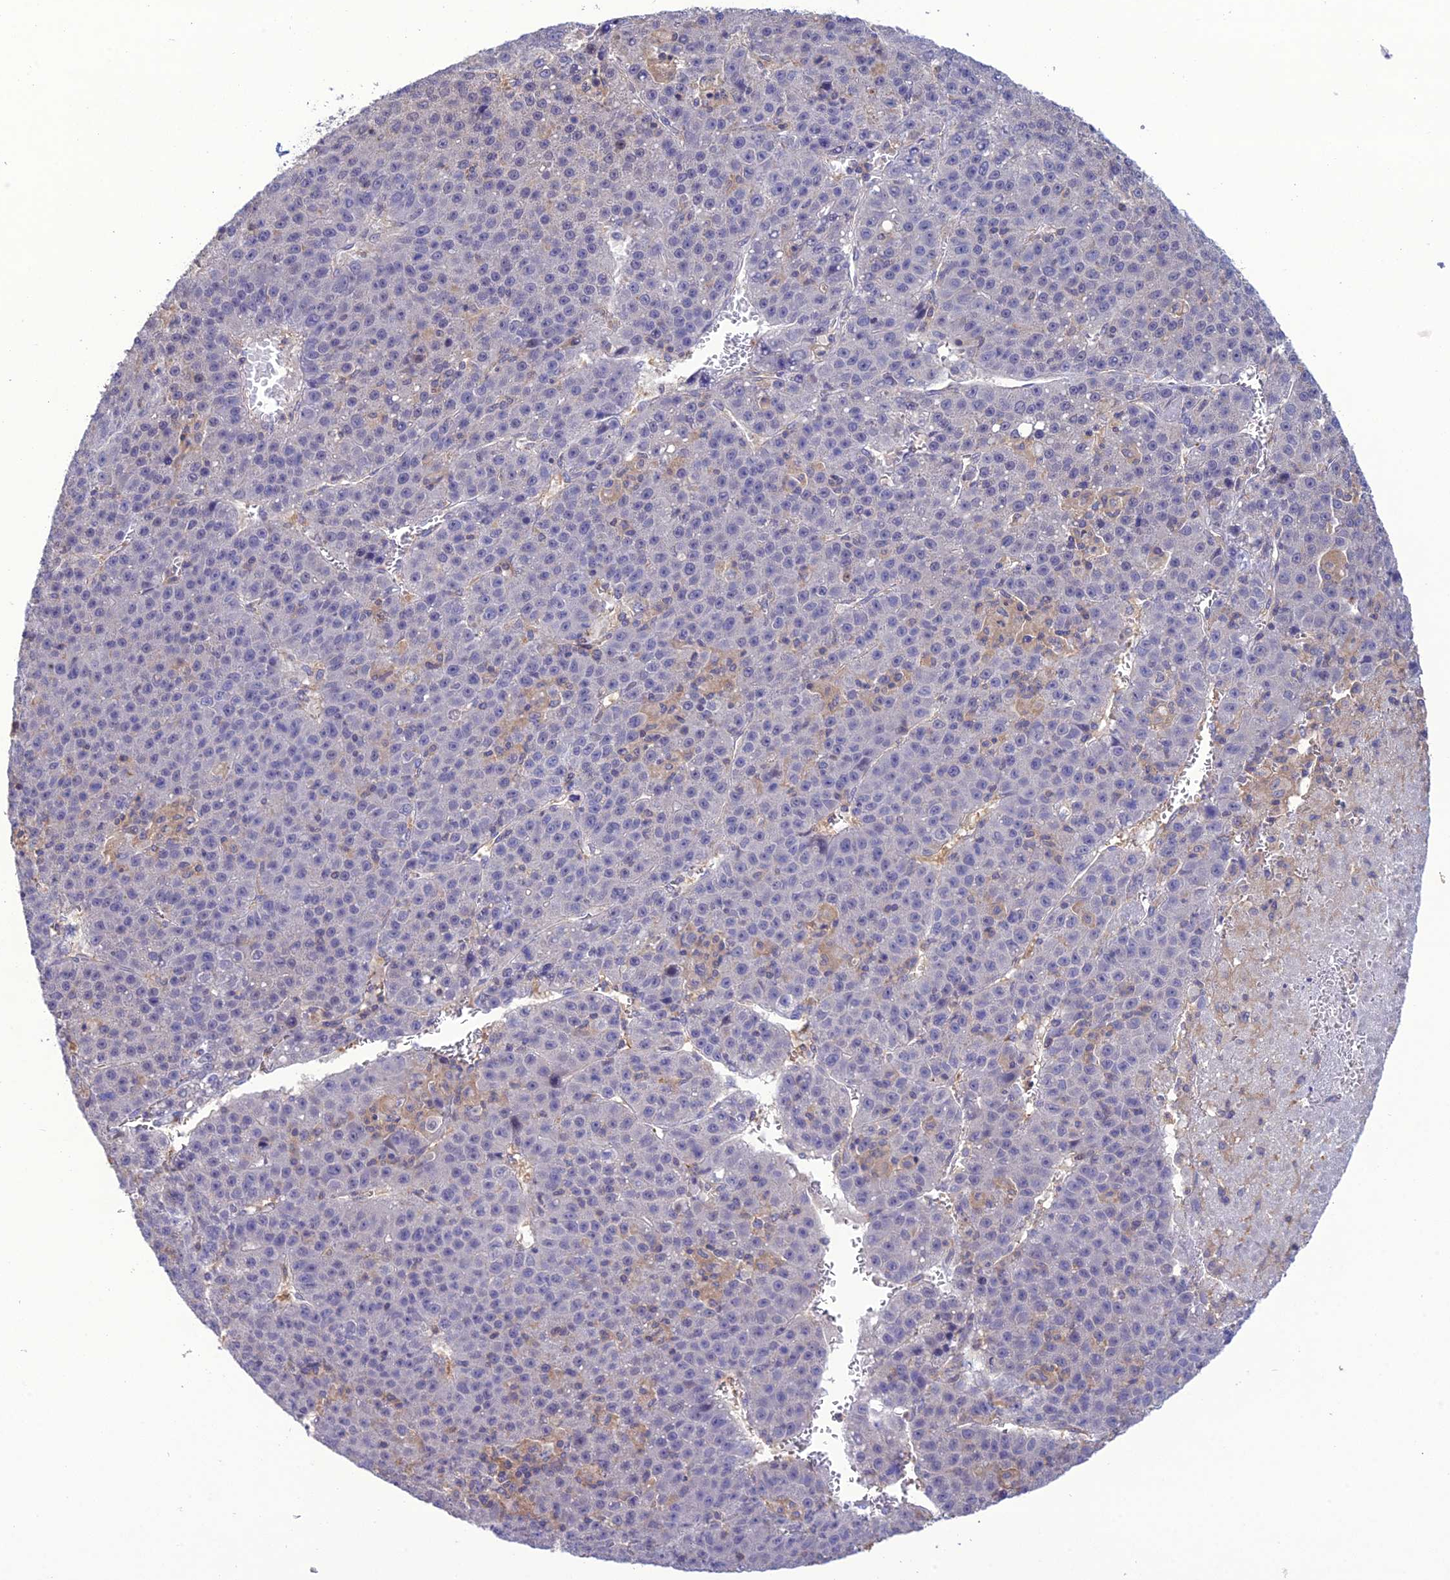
{"staining": {"intensity": "negative", "quantity": "none", "location": "none"}, "tissue": "liver cancer", "cell_type": "Tumor cells", "image_type": "cancer", "snomed": [{"axis": "morphology", "description": "Carcinoma, Hepatocellular, NOS"}, {"axis": "topography", "description": "Liver"}], "caption": "Immunohistochemical staining of liver cancer demonstrates no significant expression in tumor cells. (DAB (3,3'-diaminobenzidine) IHC visualized using brightfield microscopy, high magnification).", "gene": "SNX24", "patient": {"sex": "female", "age": 53}}